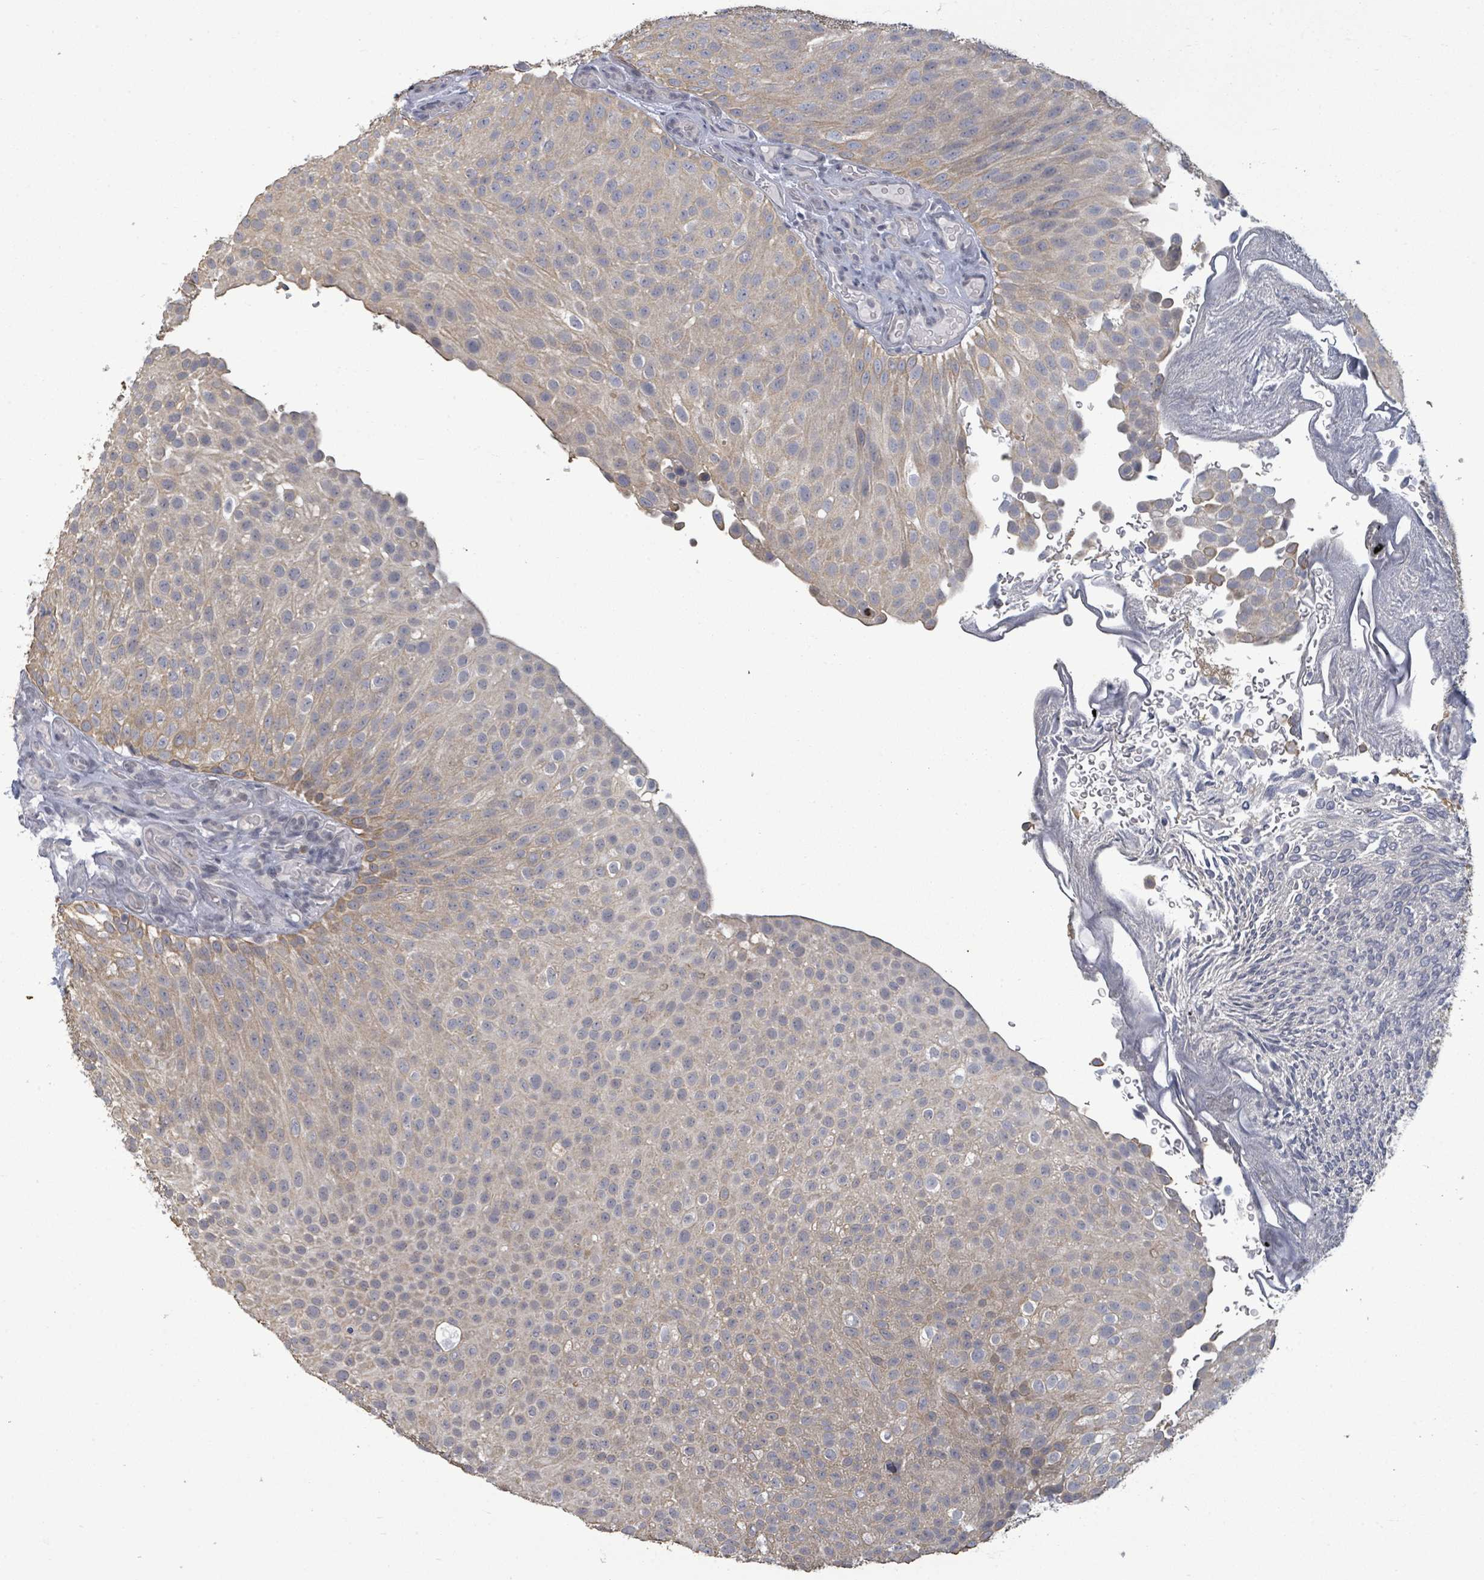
{"staining": {"intensity": "weak", "quantity": "25%-75%", "location": "cytoplasmic/membranous"}, "tissue": "urothelial cancer", "cell_type": "Tumor cells", "image_type": "cancer", "snomed": [{"axis": "morphology", "description": "Urothelial carcinoma, Low grade"}, {"axis": "topography", "description": "Urinary bladder"}], "caption": "Immunohistochemistry of low-grade urothelial carcinoma exhibits low levels of weak cytoplasmic/membranous positivity in approximately 25%-75% of tumor cells.", "gene": "ASB12", "patient": {"sex": "male", "age": 78}}